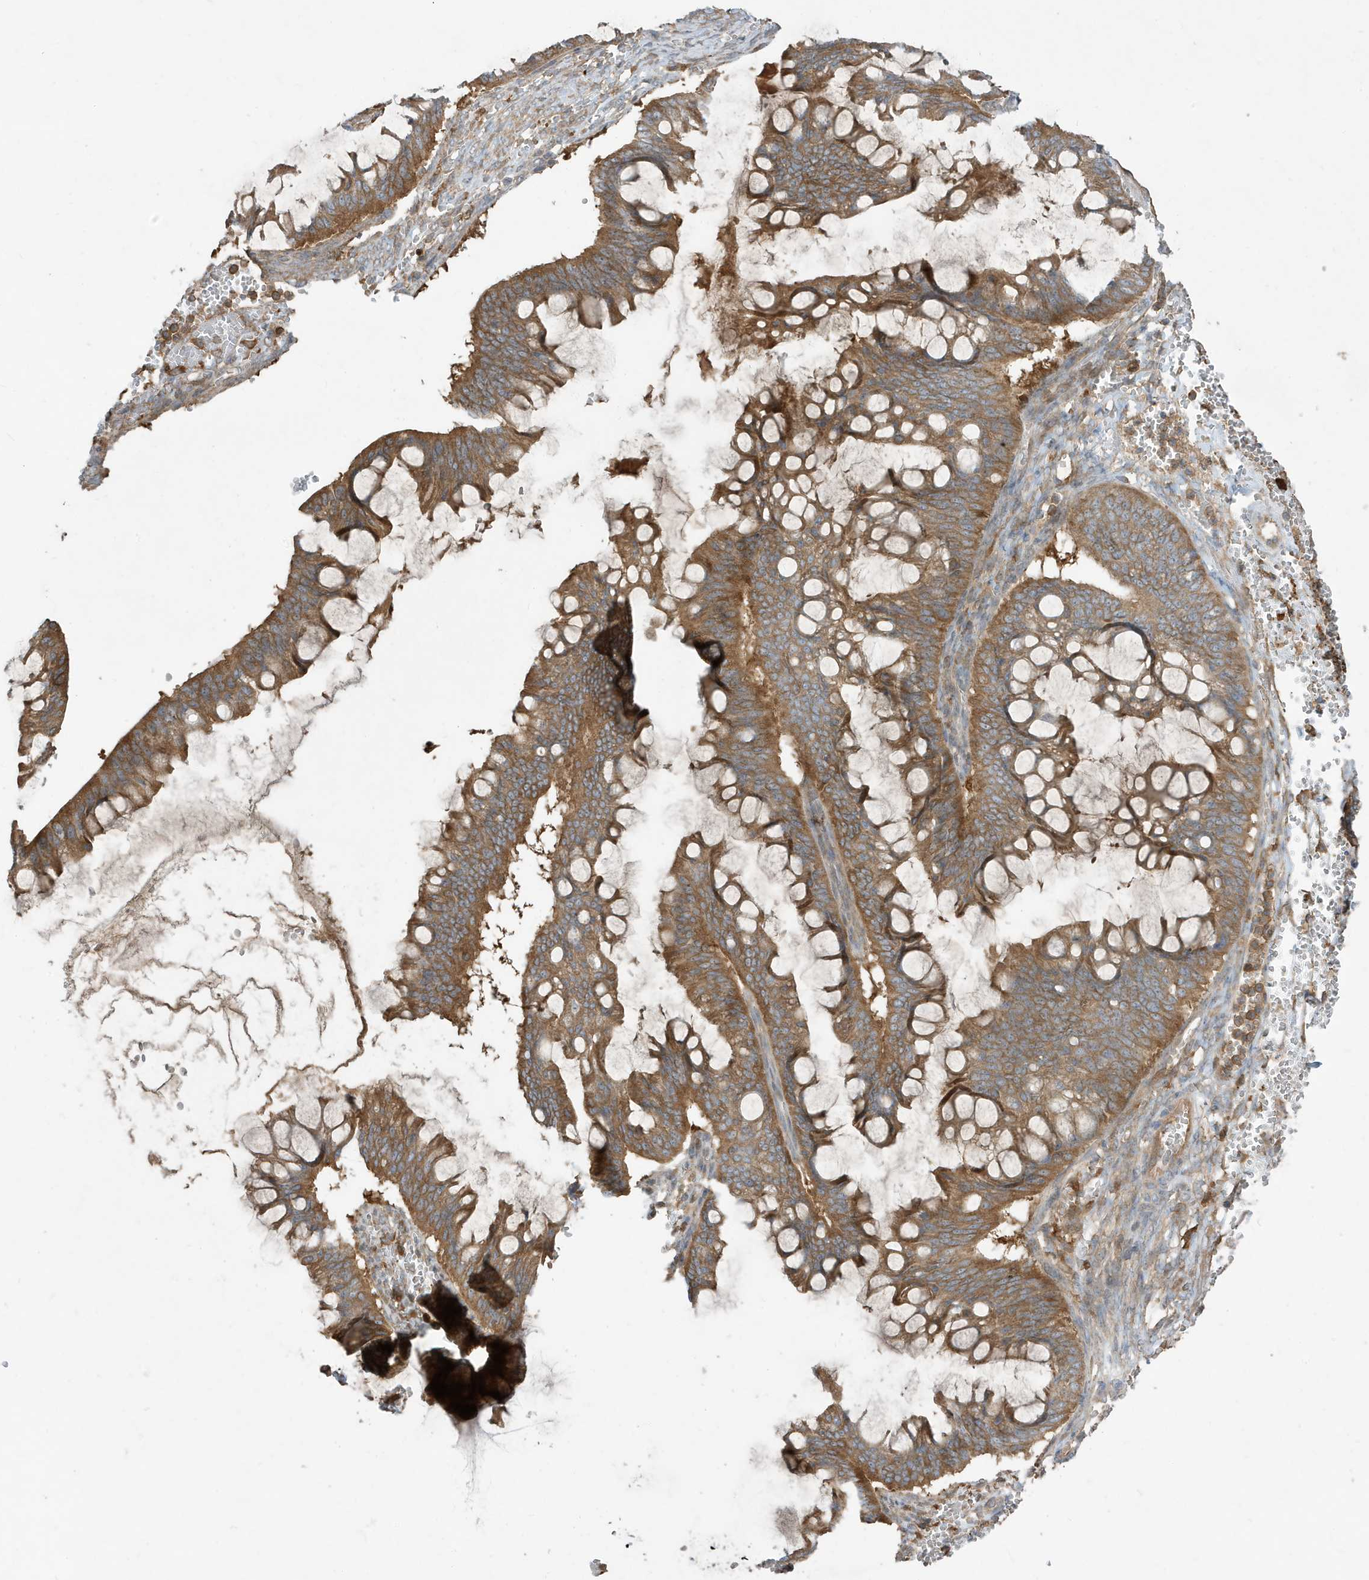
{"staining": {"intensity": "moderate", "quantity": ">75%", "location": "cytoplasmic/membranous"}, "tissue": "ovarian cancer", "cell_type": "Tumor cells", "image_type": "cancer", "snomed": [{"axis": "morphology", "description": "Cystadenocarcinoma, mucinous, NOS"}, {"axis": "topography", "description": "Ovary"}], "caption": "Immunohistochemical staining of human ovarian mucinous cystadenocarcinoma displays moderate cytoplasmic/membranous protein positivity in approximately >75% of tumor cells.", "gene": "ABTB1", "patient": {"sex": "female", "age": 73}}